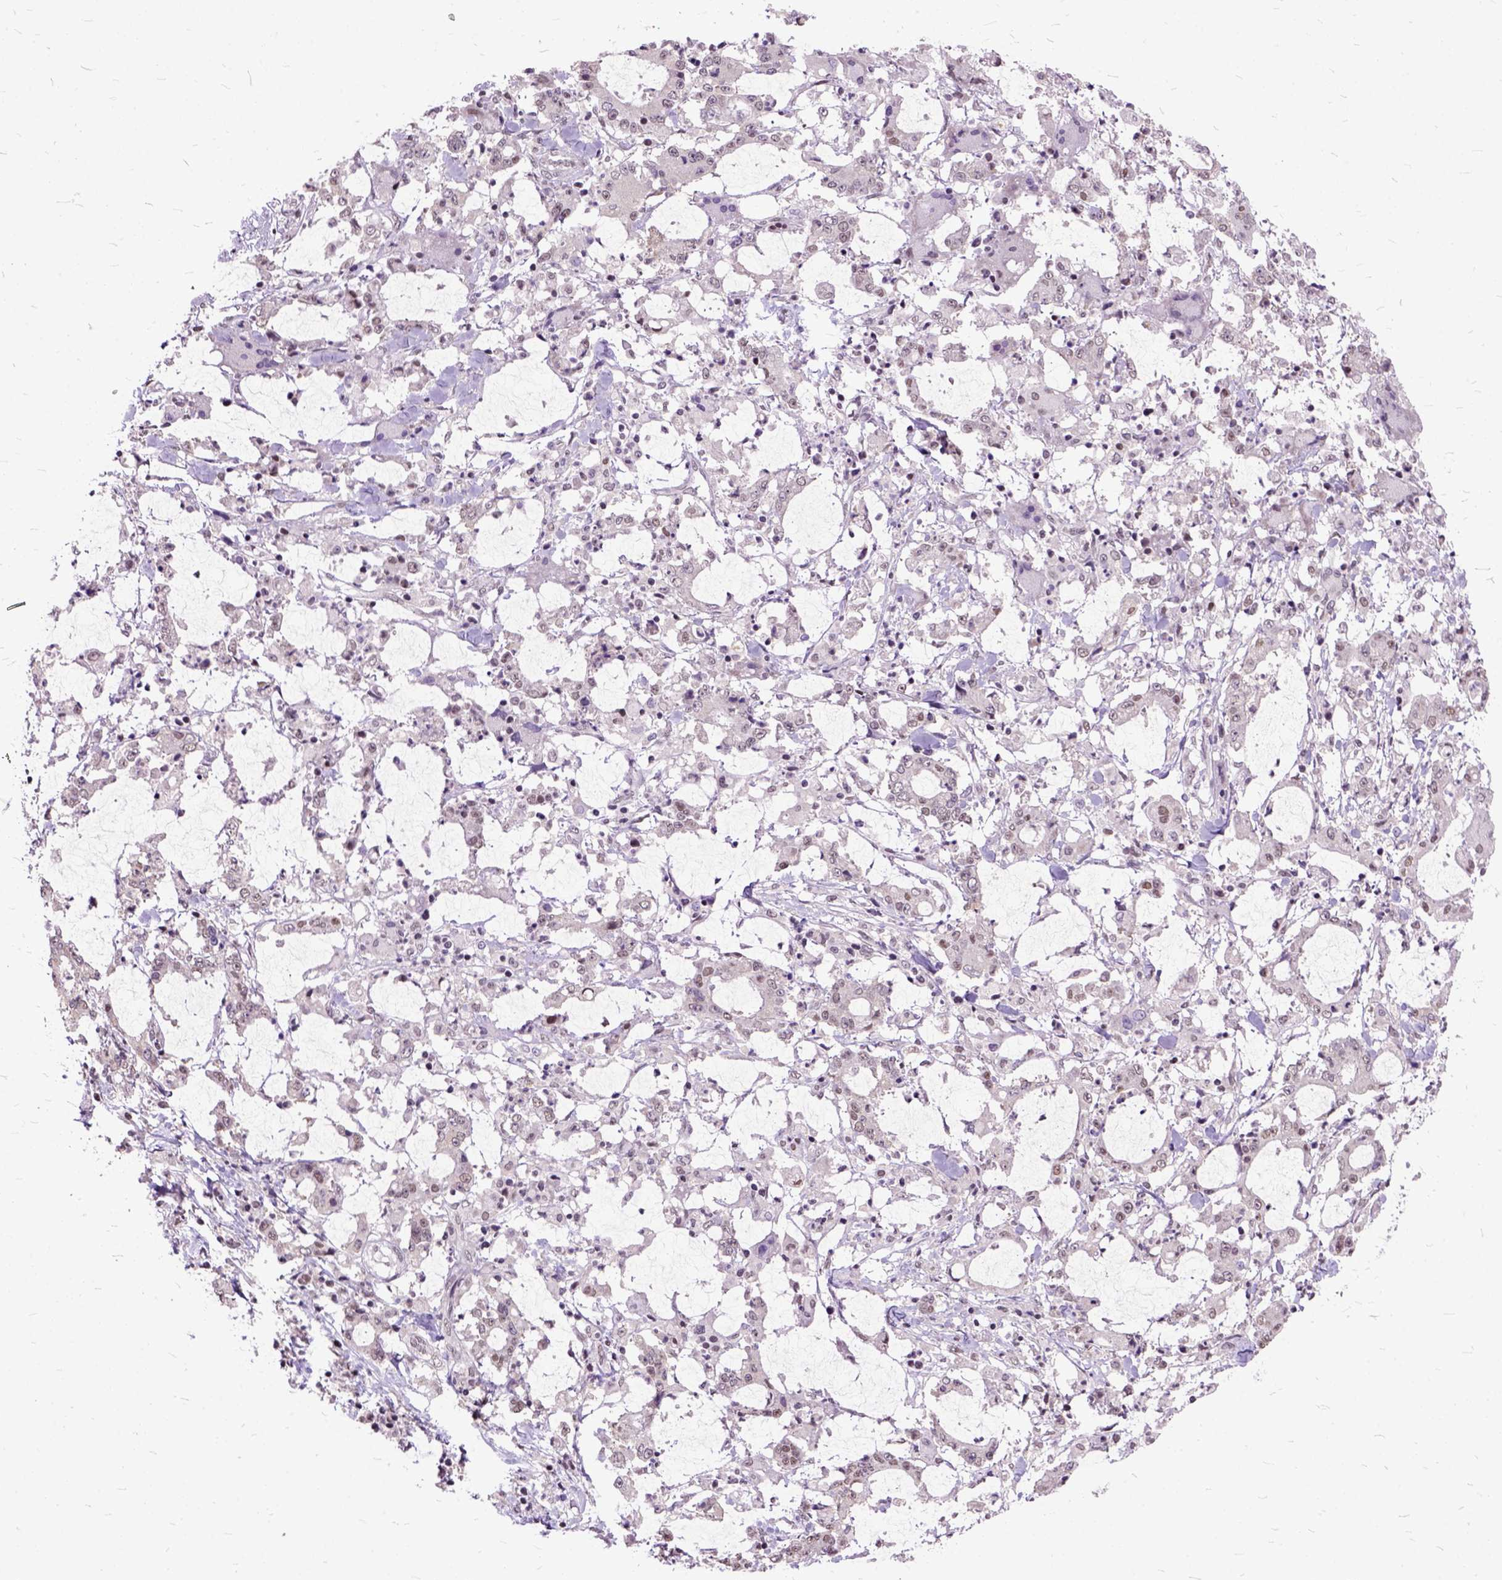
{"staining": {"intensity": "moderate", "quantity": "<25%", "location": "nuclear"}, "tissue": "stomach cancer", "cell_type": "Tumor cells", "image_type": "cancer", "snomed": [{"axis": "morphology", "description": "Adenocarcinoma, NOS"}, {"axis": "topography", "description": "Stomach, upper"}], "caption": "Stomach cancer was stained to show a protein in brown. There is low levels of moderate nuclear expression in approximately <25% of tumor cells.", "gene": "ORC5", "patient": {"sex": "male", "age": 68}}